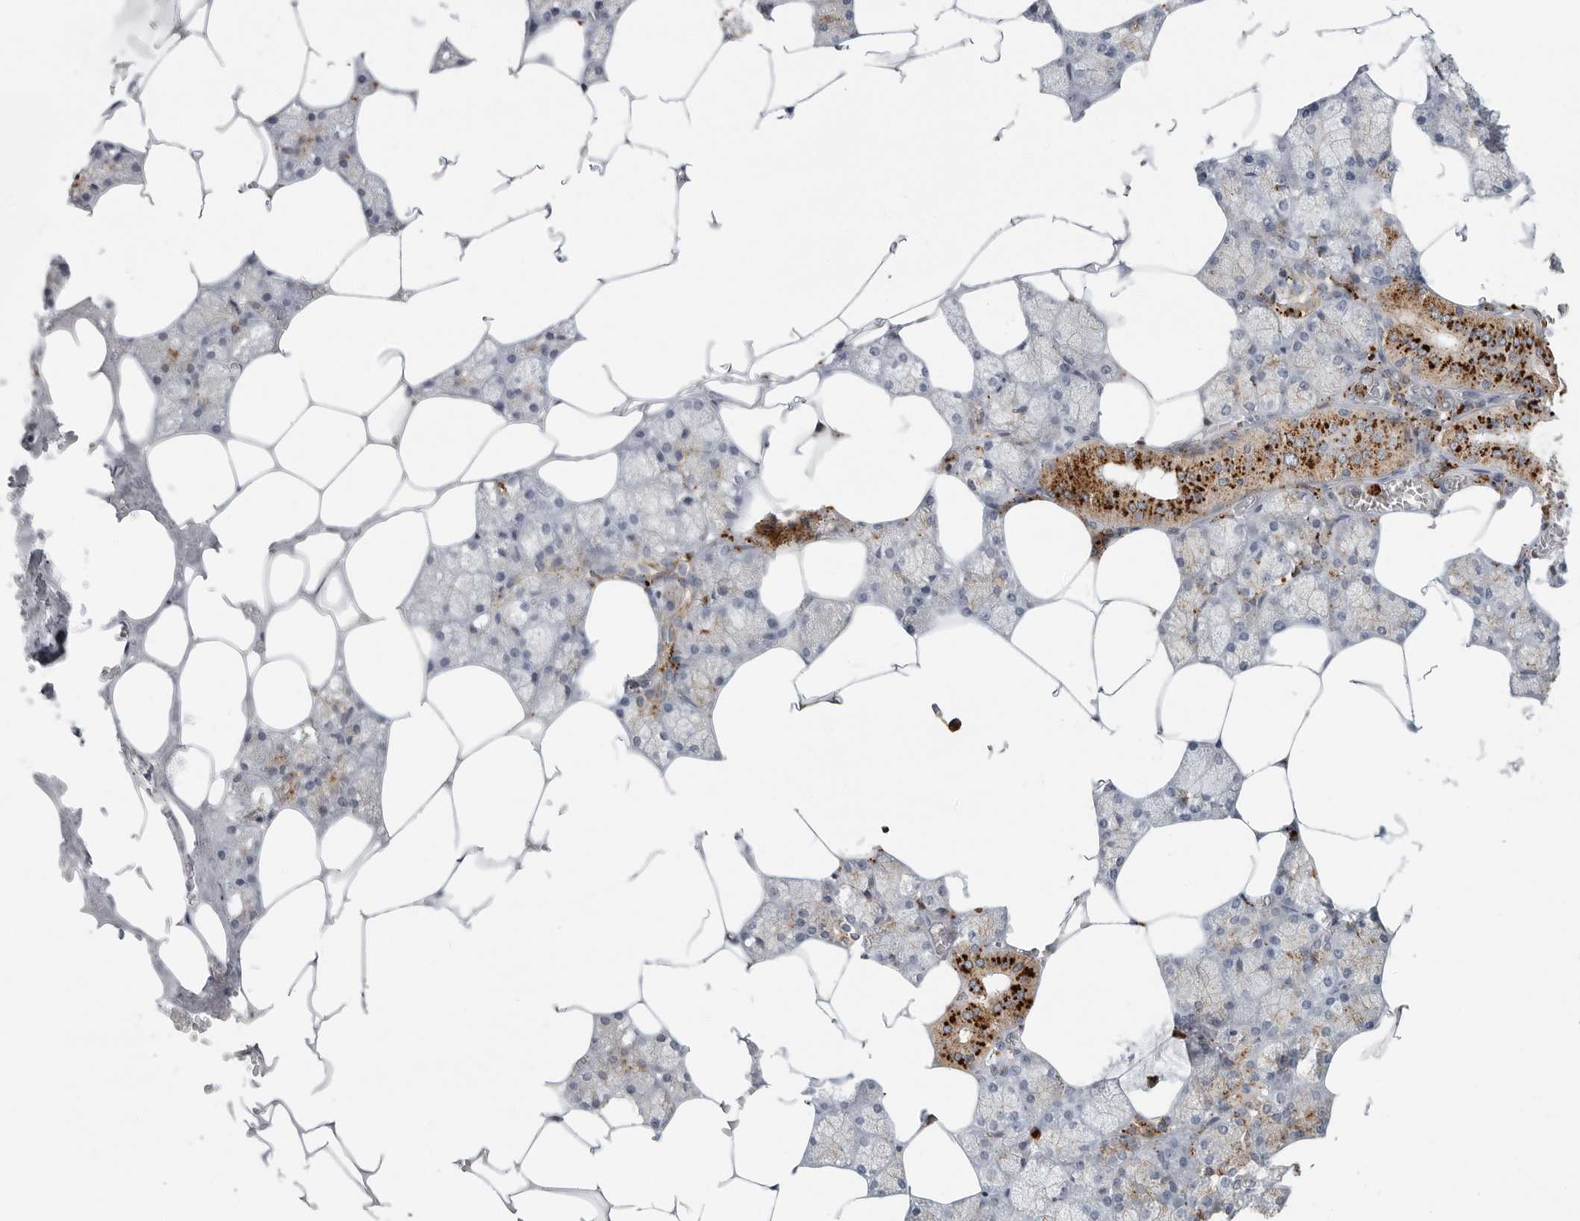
{"staining": {"intensity": "strong", "quantity": "<25%", "location": "cytoplasmic/membranous"}, "tissue": "salivary gland", "cell_type": "Glandular cells", "image_type": "normal", "snomed": [{"axis": "morphology", "description": "Normal tissue, NOS"}, {"axis": "topography", "description": "Salivary gland"}], "caption": "Immunohistochemical staining of unremarkable salivary gland exhibits strong cytoplasmic/membranous protein positivity in approximately <25% of glandular cells.", "gene": "IFI30", "patient": {"sex": "male", "age": 62}}